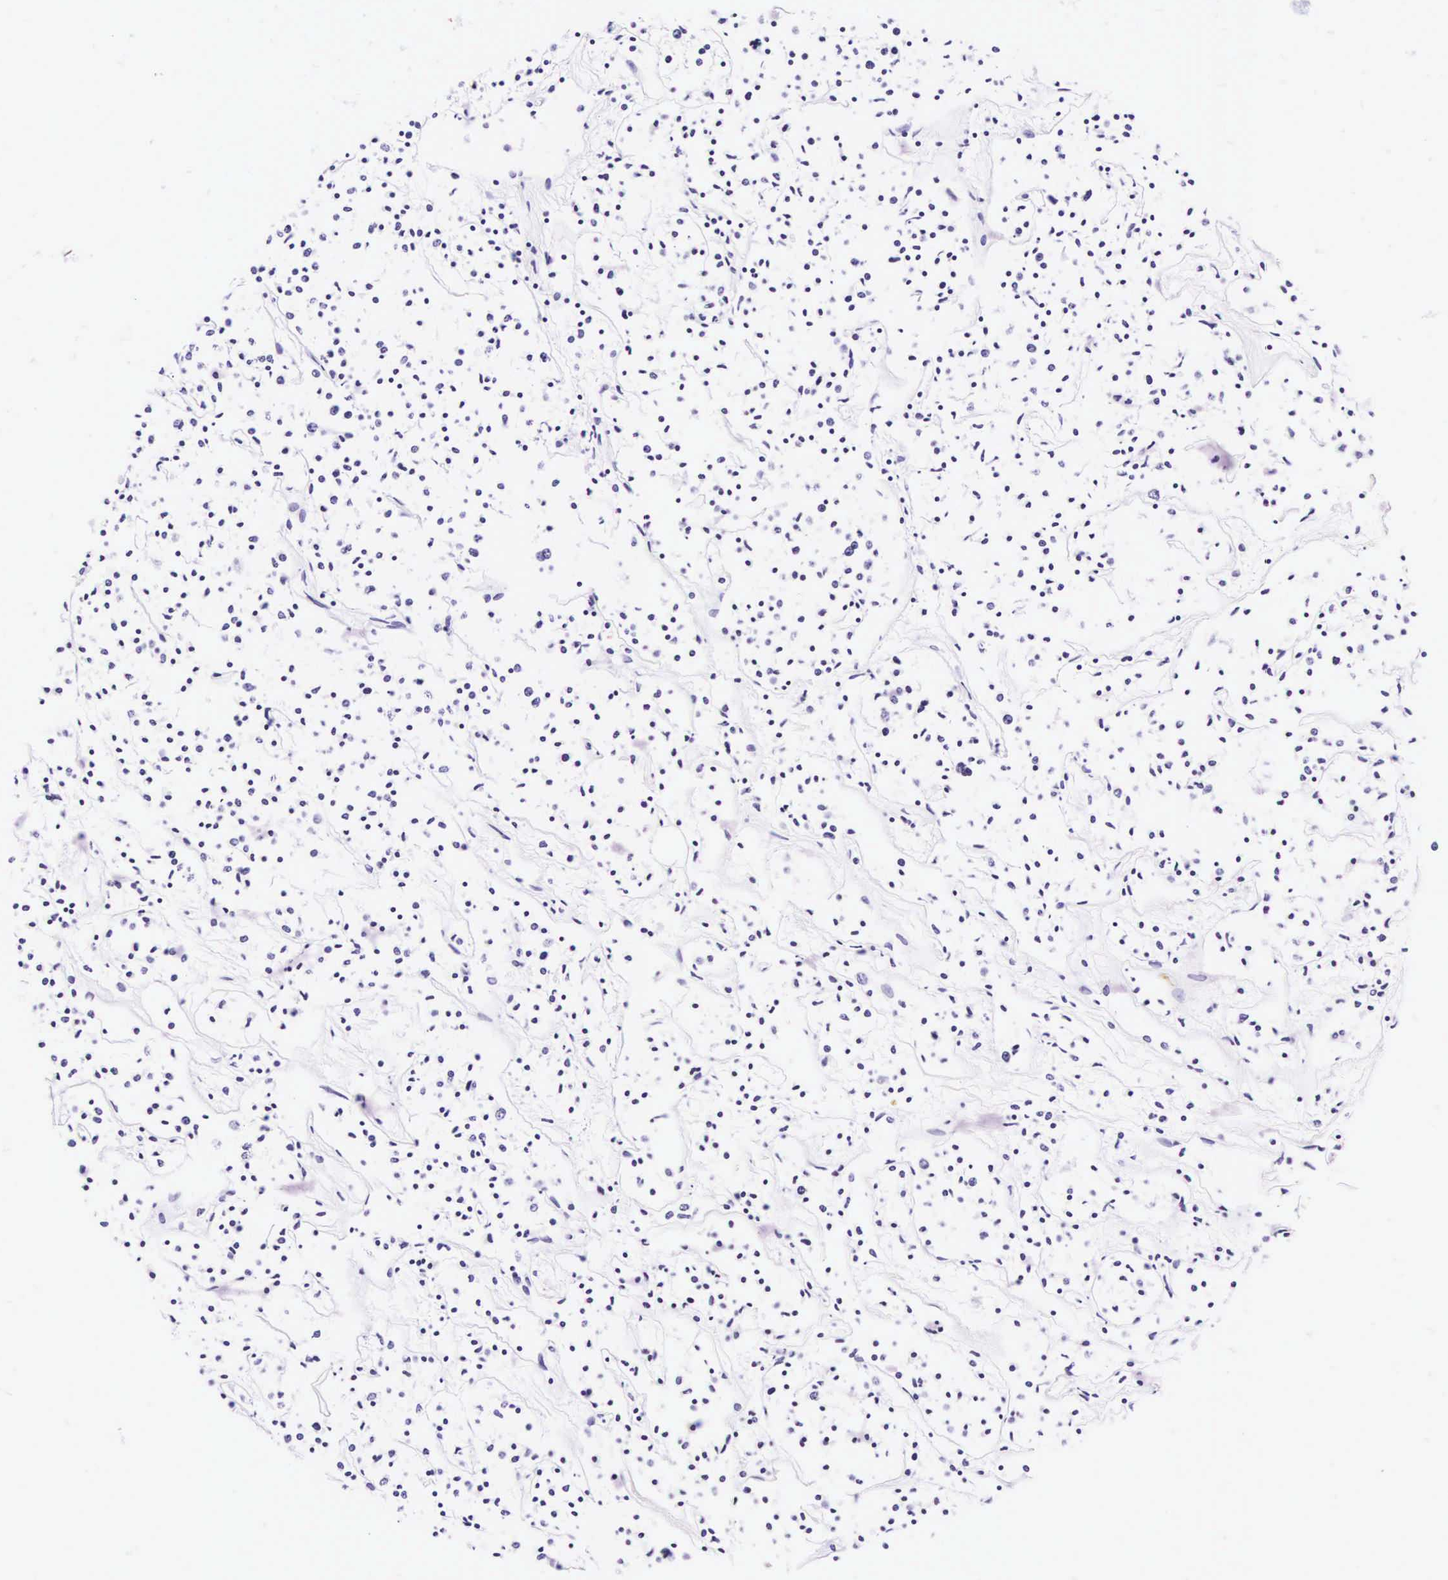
{"staining": {"intensity": "negative", "quantity": "none", "location": "none"}, "tissue": "lymphoma", "cell_type": "Tumor cells", "image_type": "cancer", "snomed": [{"axis": "morphology", "description": "Malignant lymphoma, non-Hodgkin's type, Low grade"}, {"axis": "topography", "description": "Small intestine"}], "caption": "The micrograph displays no staining of tumor cells in lymphoma.", "gene": "KRT18", "patient": {"sex": "female", "age": 59}}